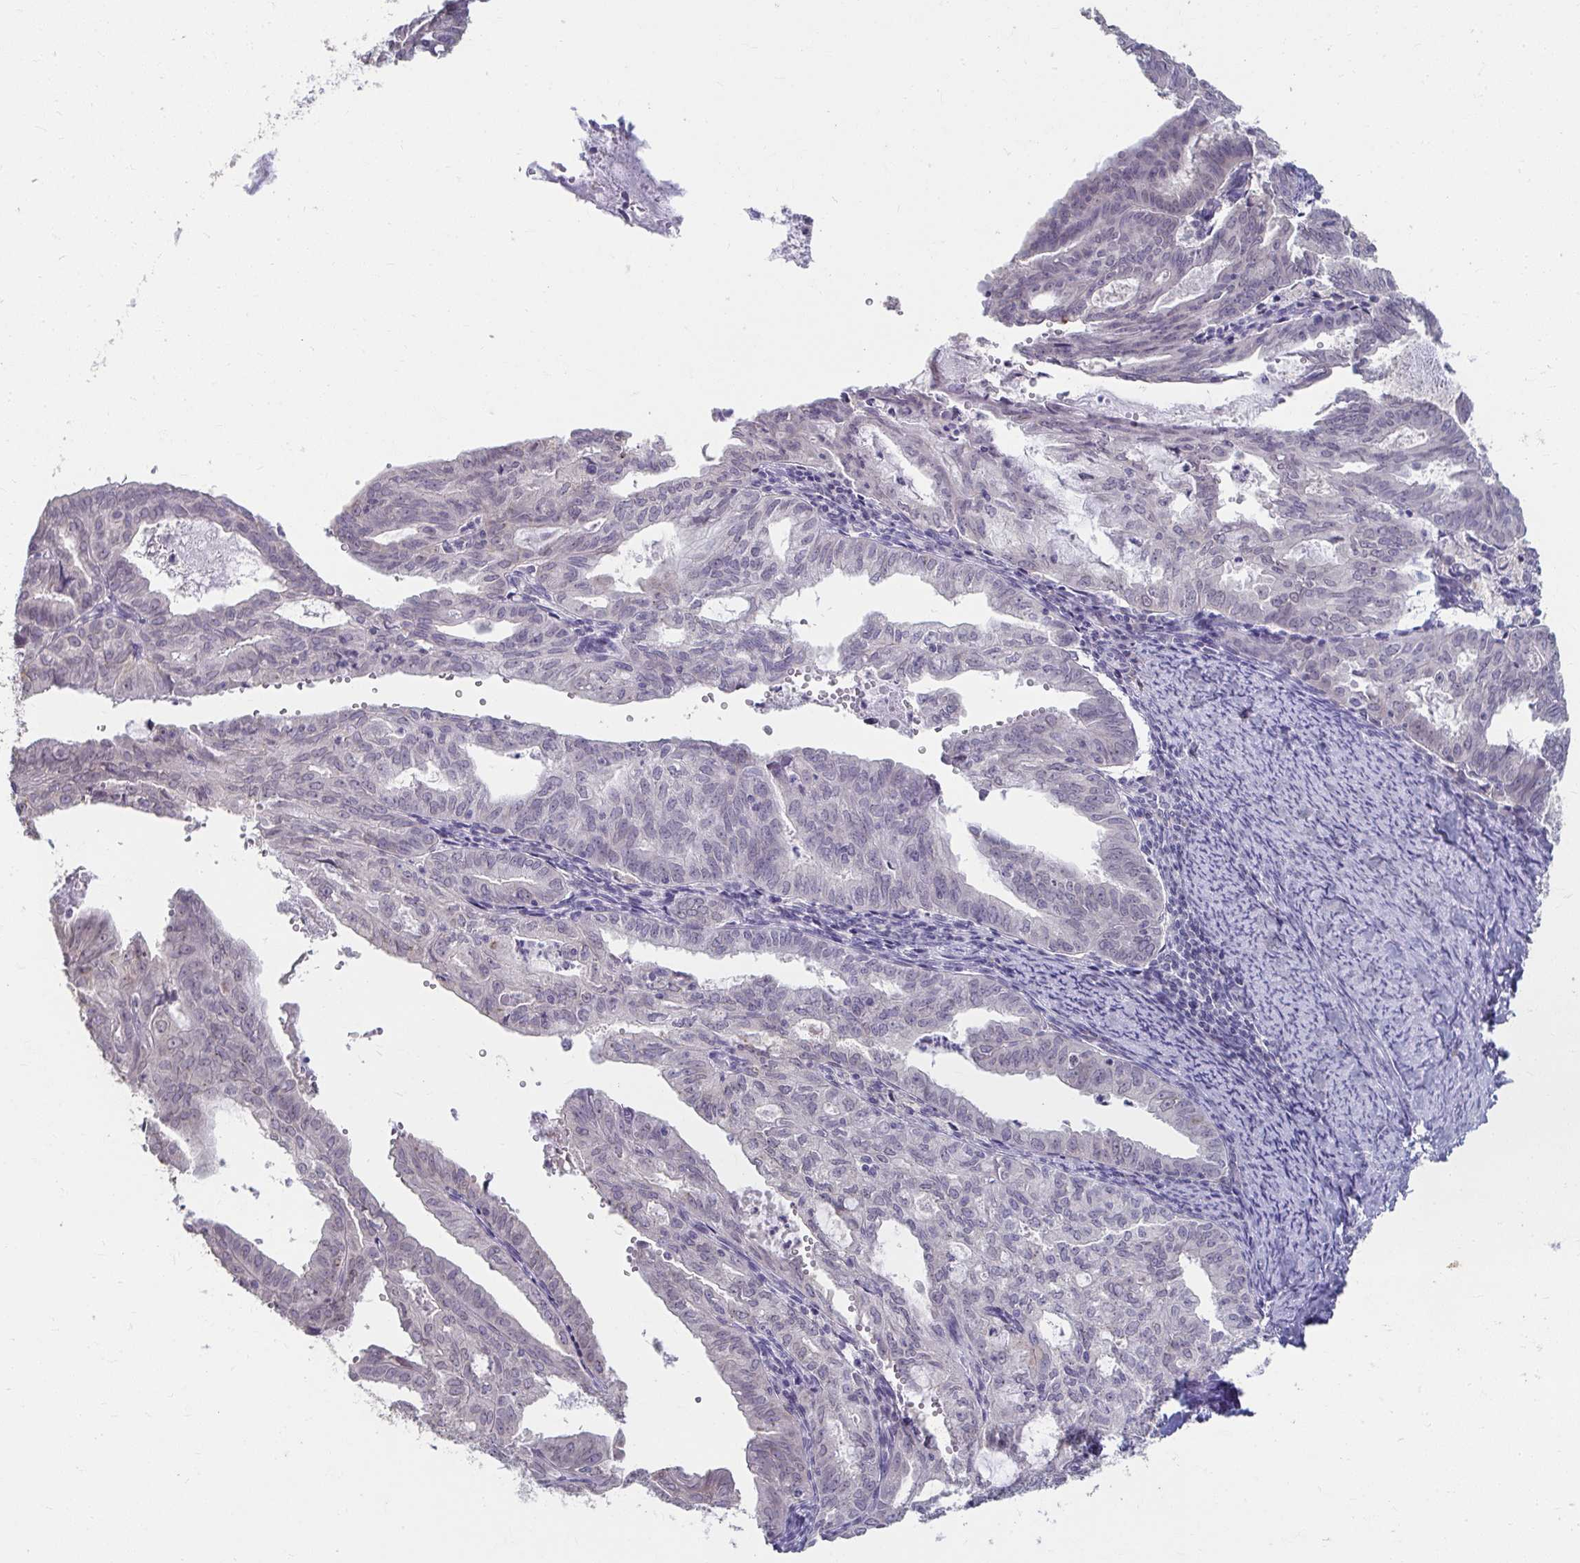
{"staining": {"intensity": "negative", "quantity": "none", "location": "none"}, "tissue": "endometrial cancer", "cell_type": "Tumor cells", "image_type": "cancer", "snomed": [{"axis": "morphology", "description": "Adenocarcinoma, NOS"}, {"axis": "topography", "description": "Endometrium"}], "caption": "Immunohistochemistry of endometrial cancer displays no expression in tumor cells.", "gene": "NUP133", "patient": {"sex": "female", "age": 70}}